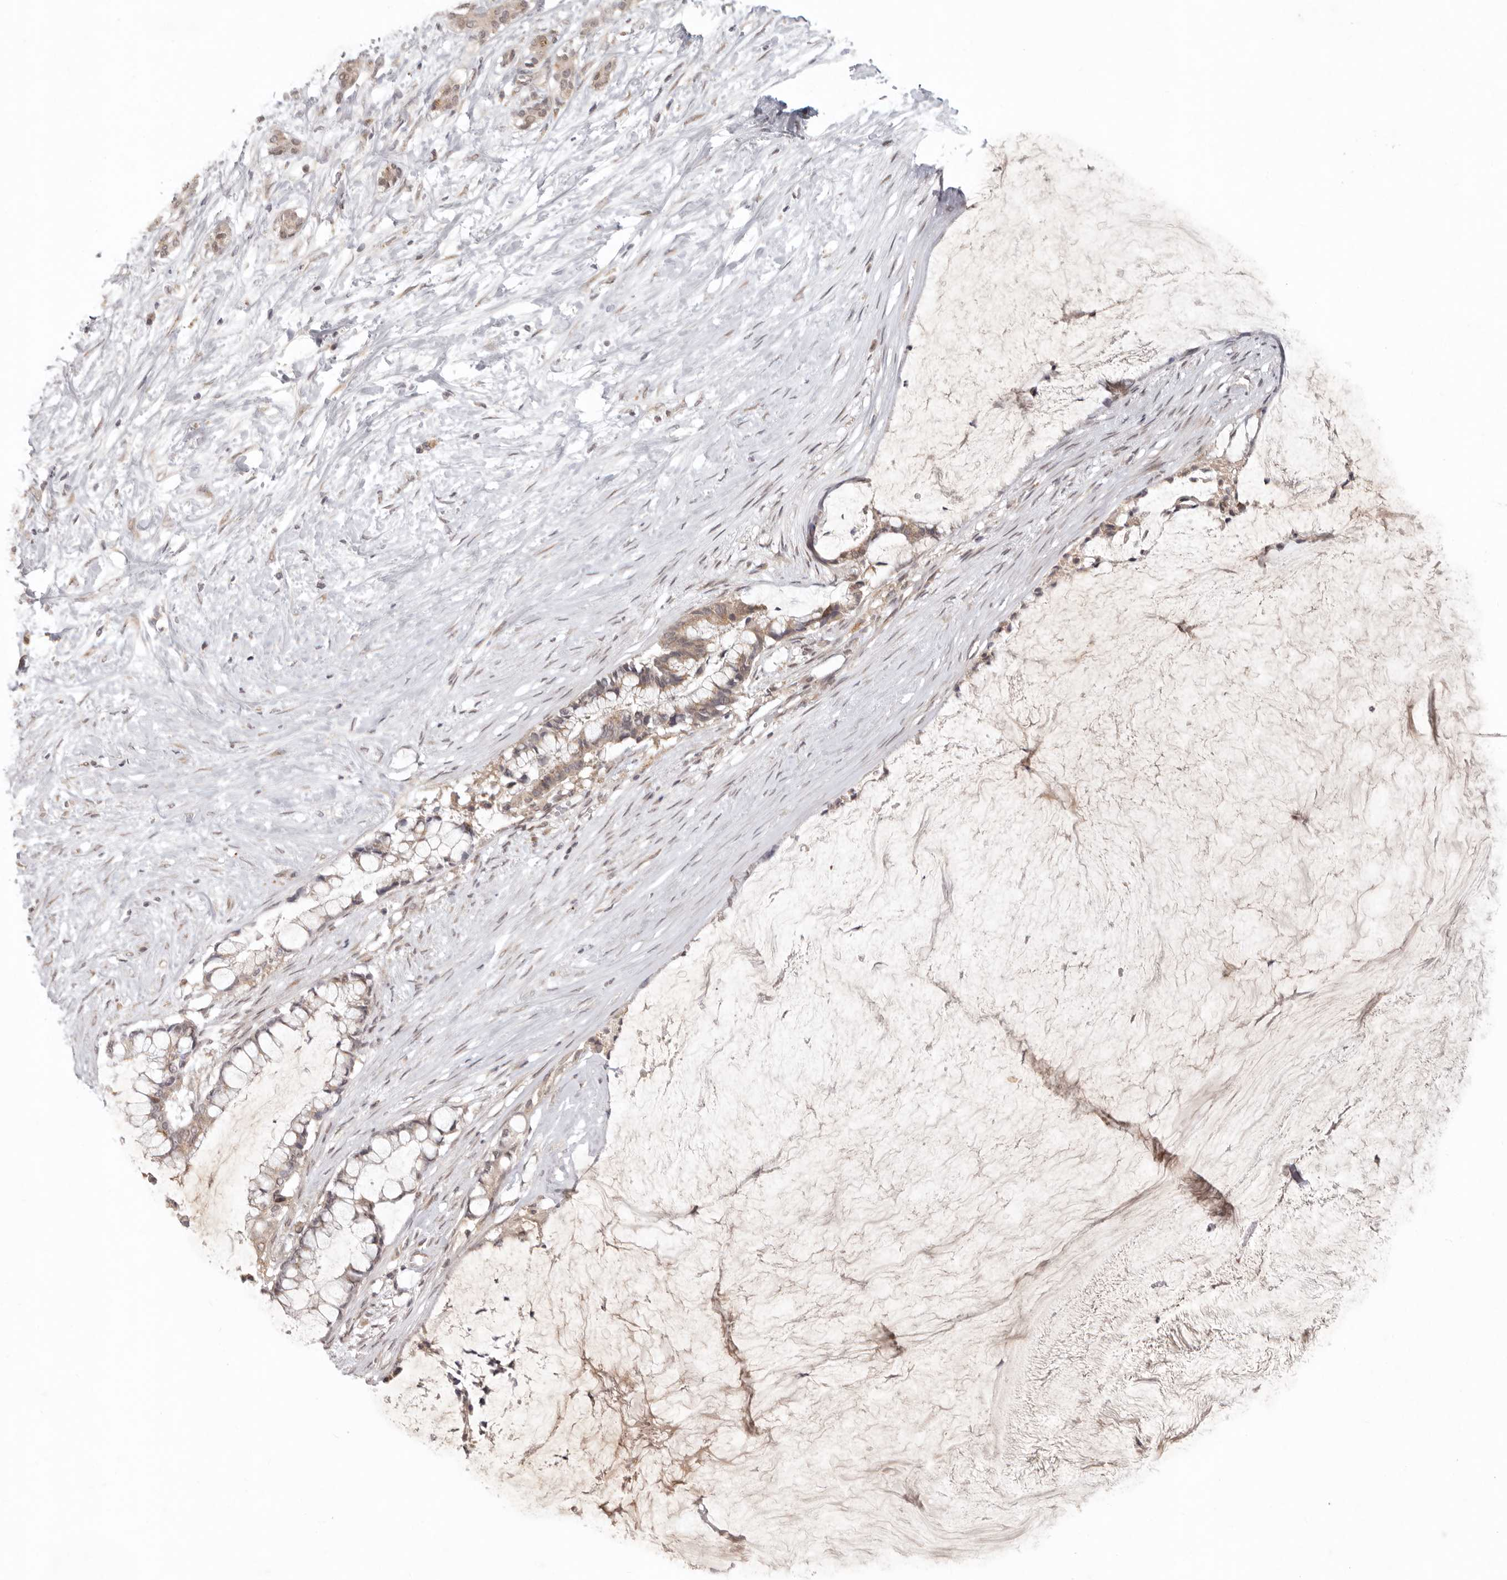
{"staining": {"intensity": "weak", "quantity": ">75%", "location": "cytoplasmic/membranous"}, "tissue": "pancreatic cancer", "cell_type": "Tumor cells", "image_type": "cancer", "snomed": [{"axis": "morphology", "description": "Adenocarcinoma, NOS"}, {"axis": "topography", "description": "Pancreas"}], "caption": "A micrograph of human adenocarcinoma (pancreatic) stained for a protein shows weak cytoplasmic/membranous brown staining in tumor cells.", "gene": "LRRC75A", "patient": {"sex": "male", "age": 41}}